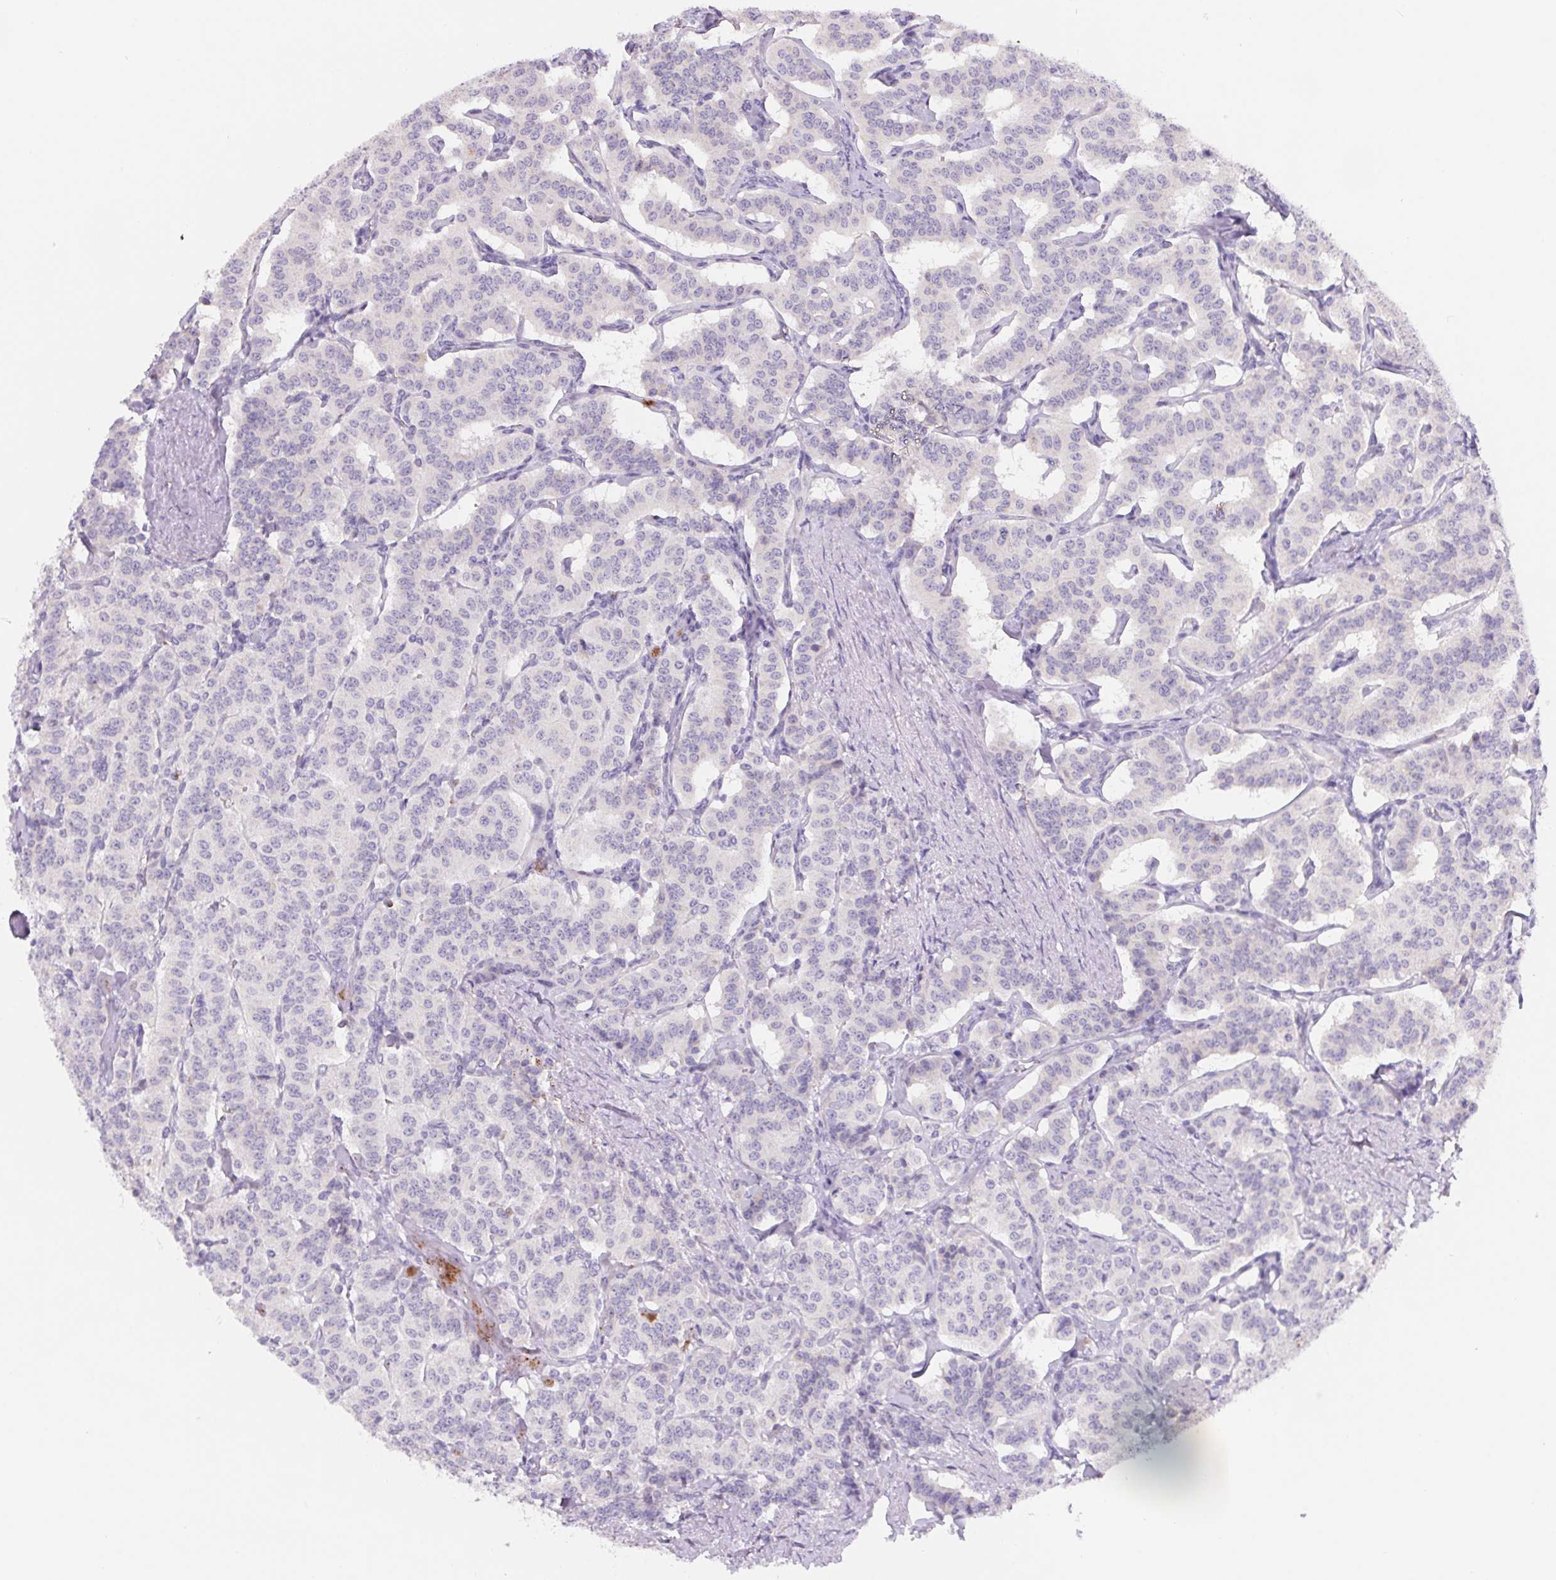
{"staining": {"intensity": "negative", "quantity": "none", "location": "none"}, "tissue": "carcinoid", "cell_type": "Tumor cells", "image_type": "cancer", "snomed": [{"axis": "morphology", "description": "Carcinoid, malignant, NOS"}, {"axis": "topography", "description": "Lung"}], "caption": "High magnification brightfield microscopy of carcinoid stained with DAB (3,3'-diaminobenzidine) (brown) and counterstained with hematoxylin (blue): tumor cells show no significant expression. (DAB immunohistochemistry (IHC) visualized using brightfield microscopy, high magnification).", "gene": "LPA", "patient": {"sex": "female", "age": 46}}